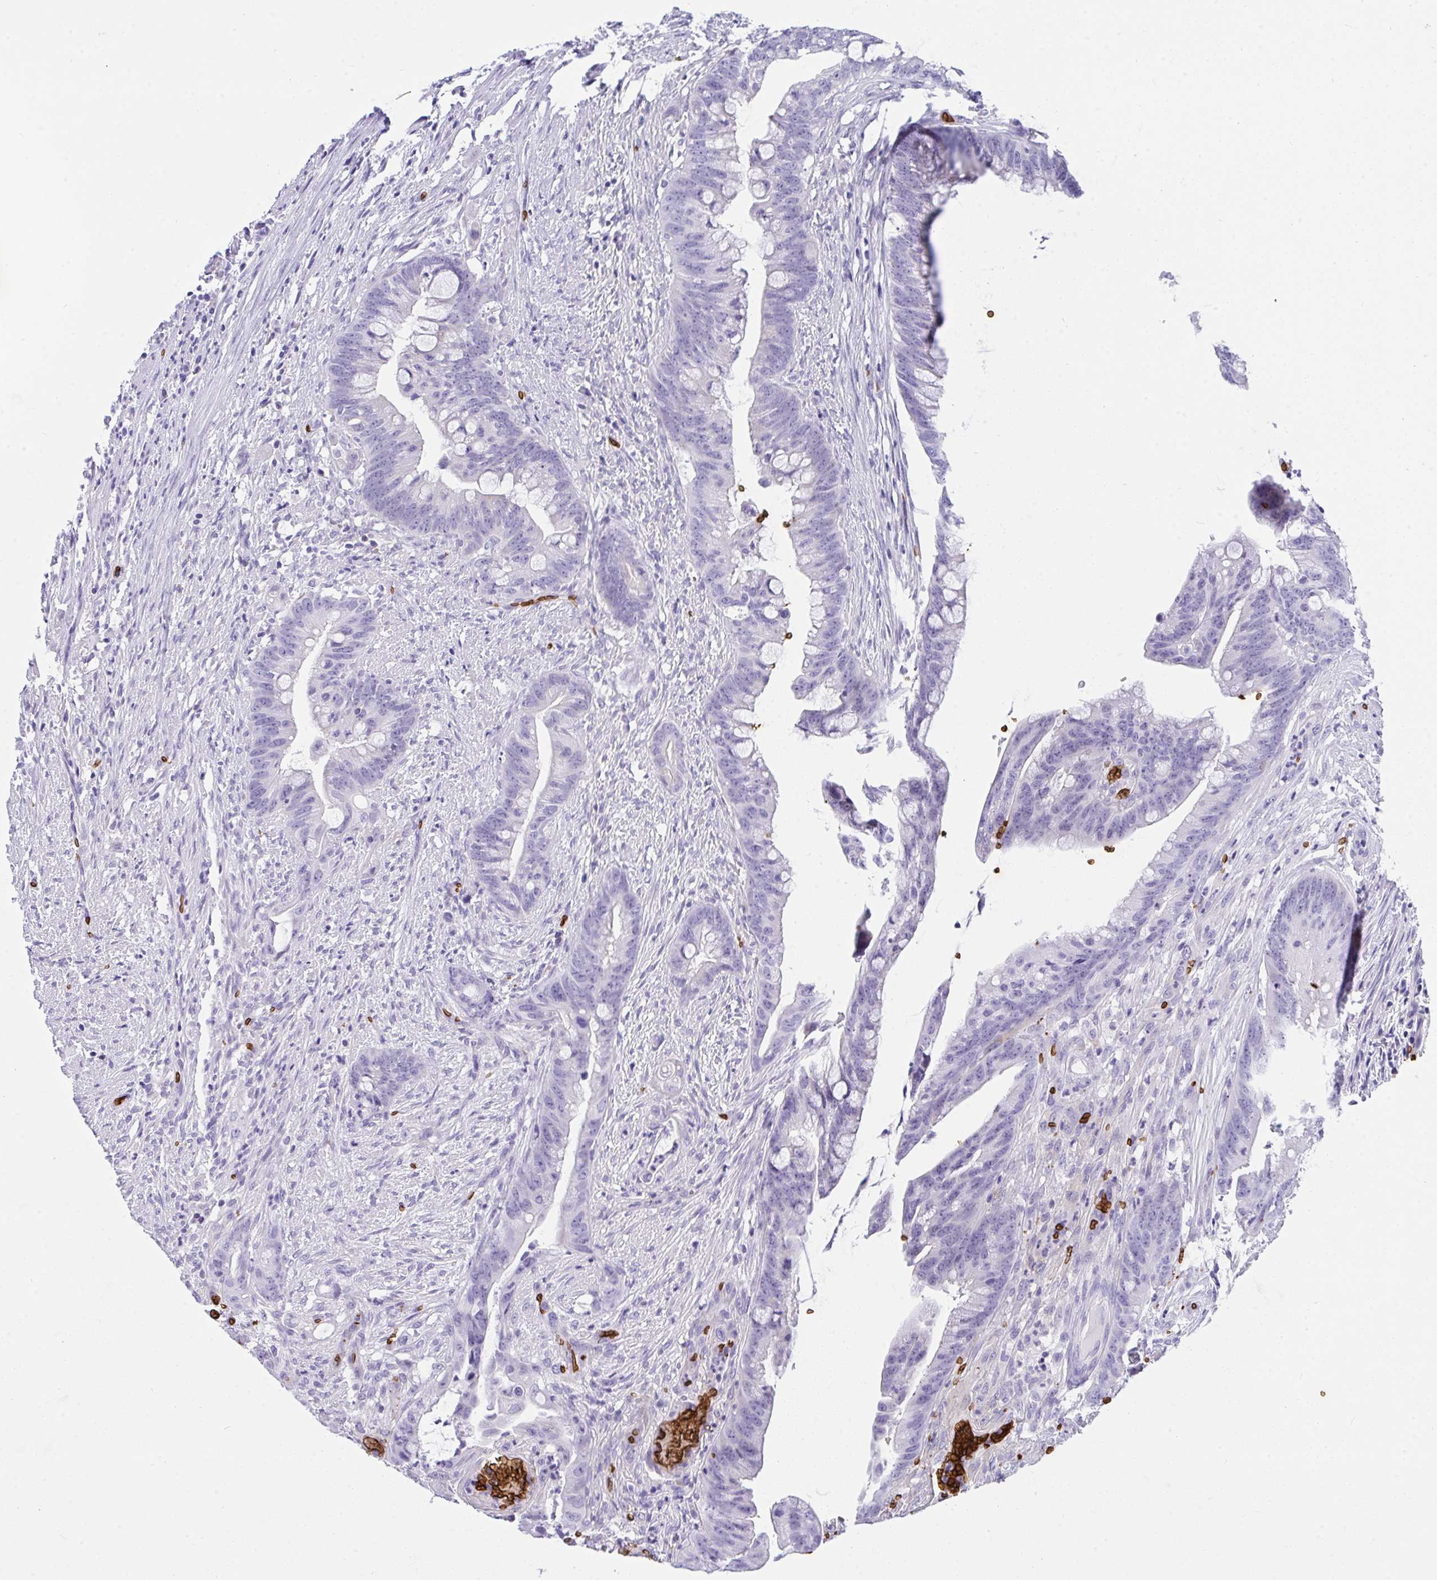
{"staining": {"intensity": "negative", "quantity": "none", "location": "none"}, "tissue": "colorectal cancer", "cell_type": "Tumor cells", "image_type": "cancer", "snomed": [{"axis": "morphology", "description": "Adenocarcinoma, NOS"}, {"axis": "topography", "description": "Colon"}], "caption": "This is an immunohistochemistry image of human colorectal cancer. There is no positivity in tumor cells.", "gene": "ANK1", "patient": {"sex": "male", "age": 62}}